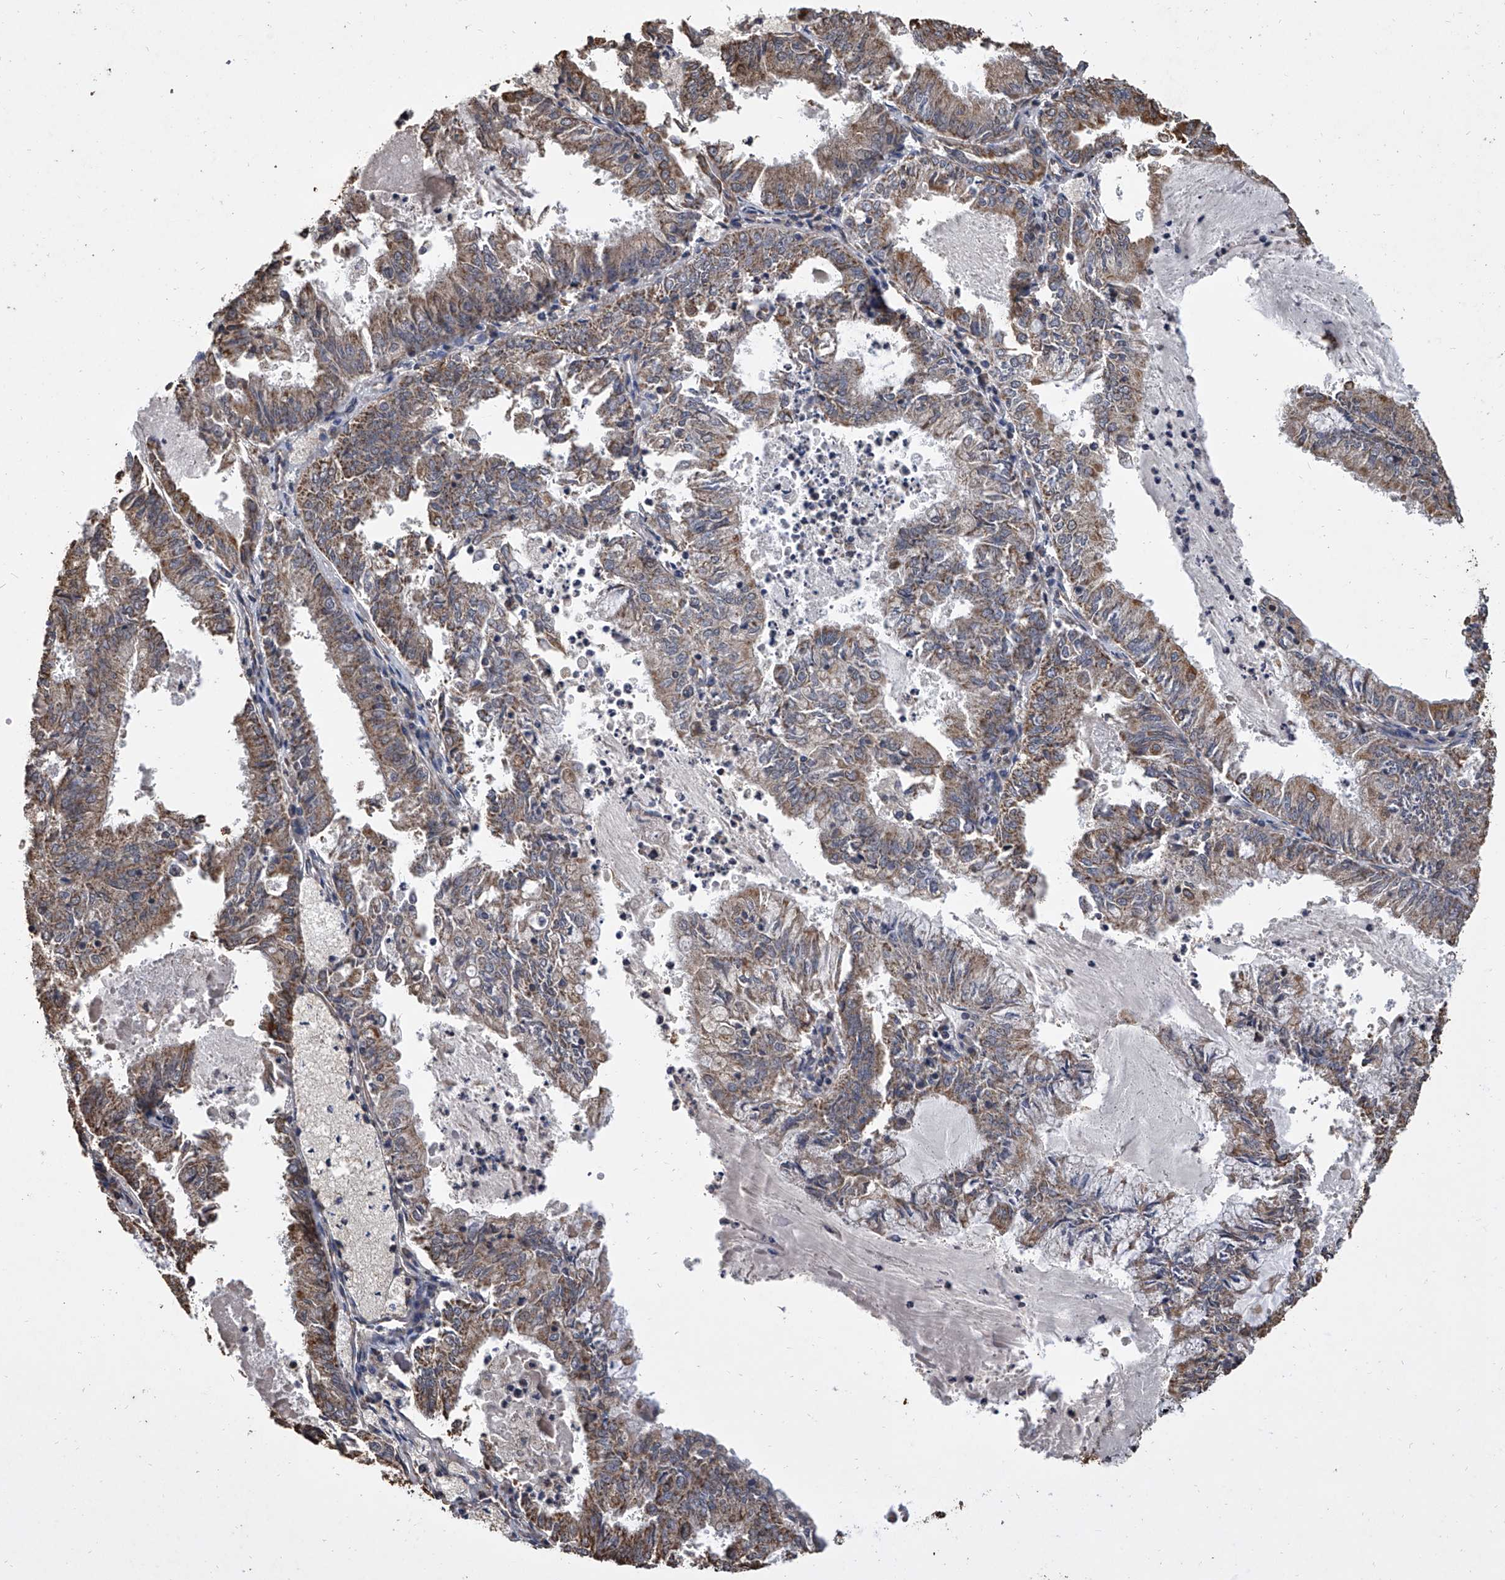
{"staining": {"intensity": "moderate", "quantity": ">75%", "location": "cytoplasmic/membranous"}, "tissue": "endometrial cancer", "cell_type": "Tumor cells", "image_type": "cancer", "snomed": [{"axis": "morphology", "description": "Adenocarcinoma, NOS"}, {"axis": "topography", "description": "Endometrium"}], "caption": "There is medium levels of moderate cytoplasmic/membranous staining in tumor cells of endometrial adenocarcinoma, as demonstrated by immunohistochemical staining (brown color).", "gene": "MRPL28", "patient": {"sex": "female", "age": 57}}